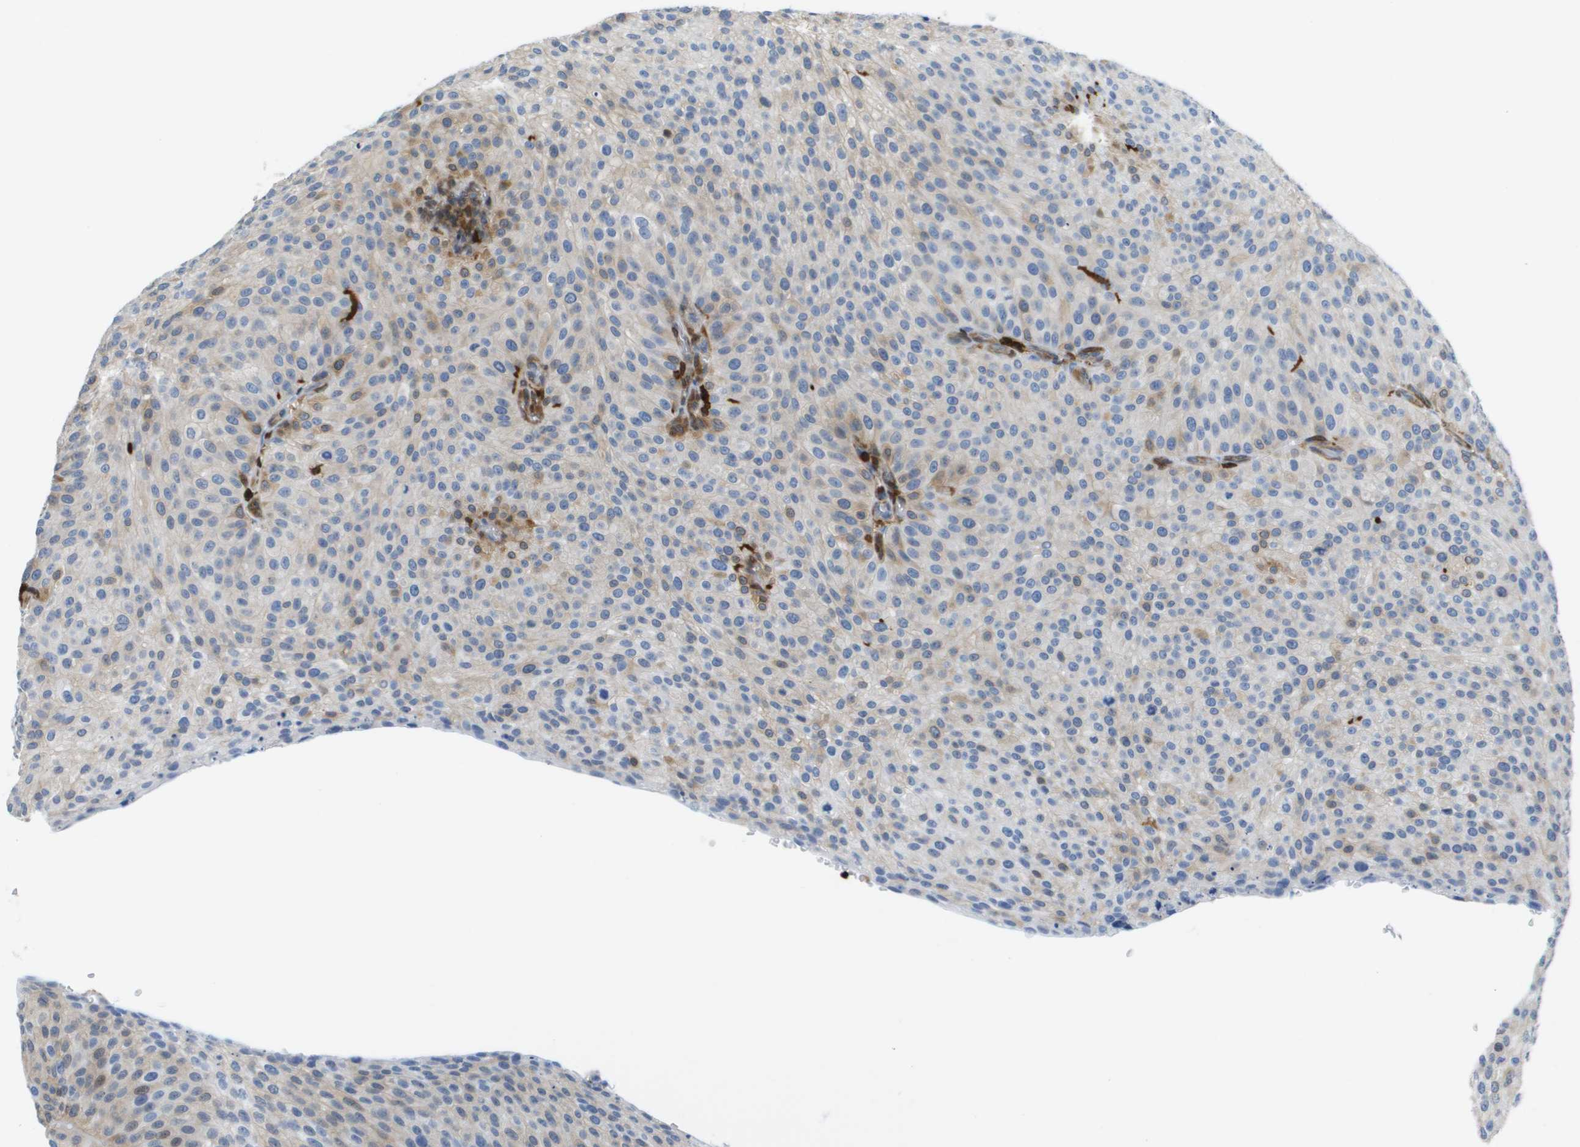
{"staining": {"intensity": "weak", "quantity": "<25%", "location": "cytoplasmic/membranous"}, "tissue": "urothelial cancer", "cell_type": "Tumor cells", "image_type": "cancer", "snomed": [{"axis": "morphology", "description": "Urothelial carcinoma, Low grade"}, {"axis": "topography", "description": "Smooth muscle"}, {"axis": "topography", "description": "Urinary bladder"}], "caption": "Tumor cells are negative for brown protein staining in low-grade urothelial carcinoma.", "gene": "DOCK5", "patient": {"sex": "male", "age": 60}}